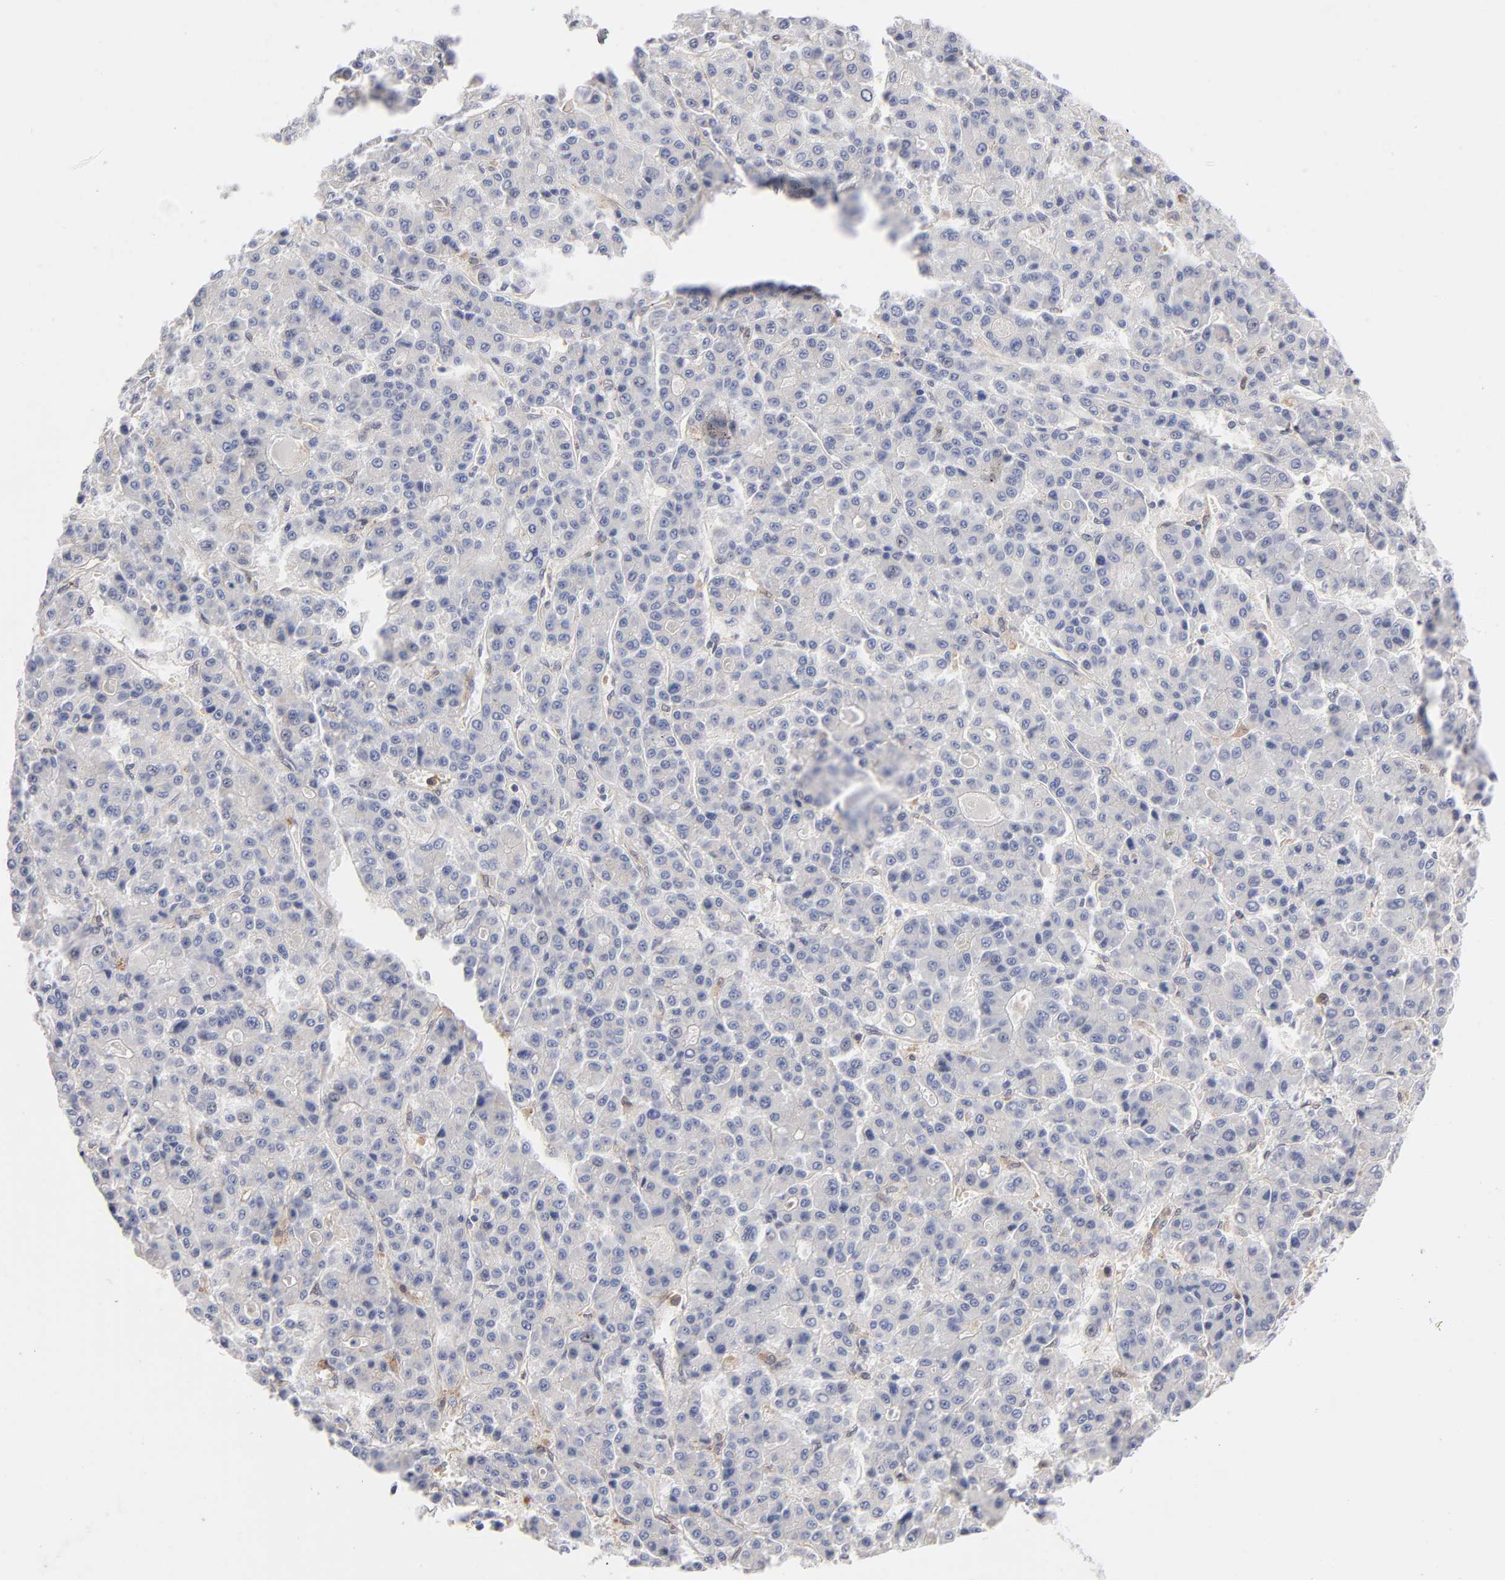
{"staining": {"intensity": "negative", "quantity": "none", "location": "none"}, "tissue": "liver cancer", "cell_type": "Tumor cells", "image_type": "cancer", "snomed": [{"axis": "morphology", "description": "Carcinoma, Hepatocellular, NOS"}, {"axis": "topography", "description": "Liver"}], "caption": "Tumor cells are negative for protein expression in human liver hepatocellular carcinoma. Brightfield microscopy of IHC stained with DAB (brown) and hematoxylin (blue), captured at high magnification.", "gene": "ARRB1", "patient": {"sex": "male", "age": 70}}